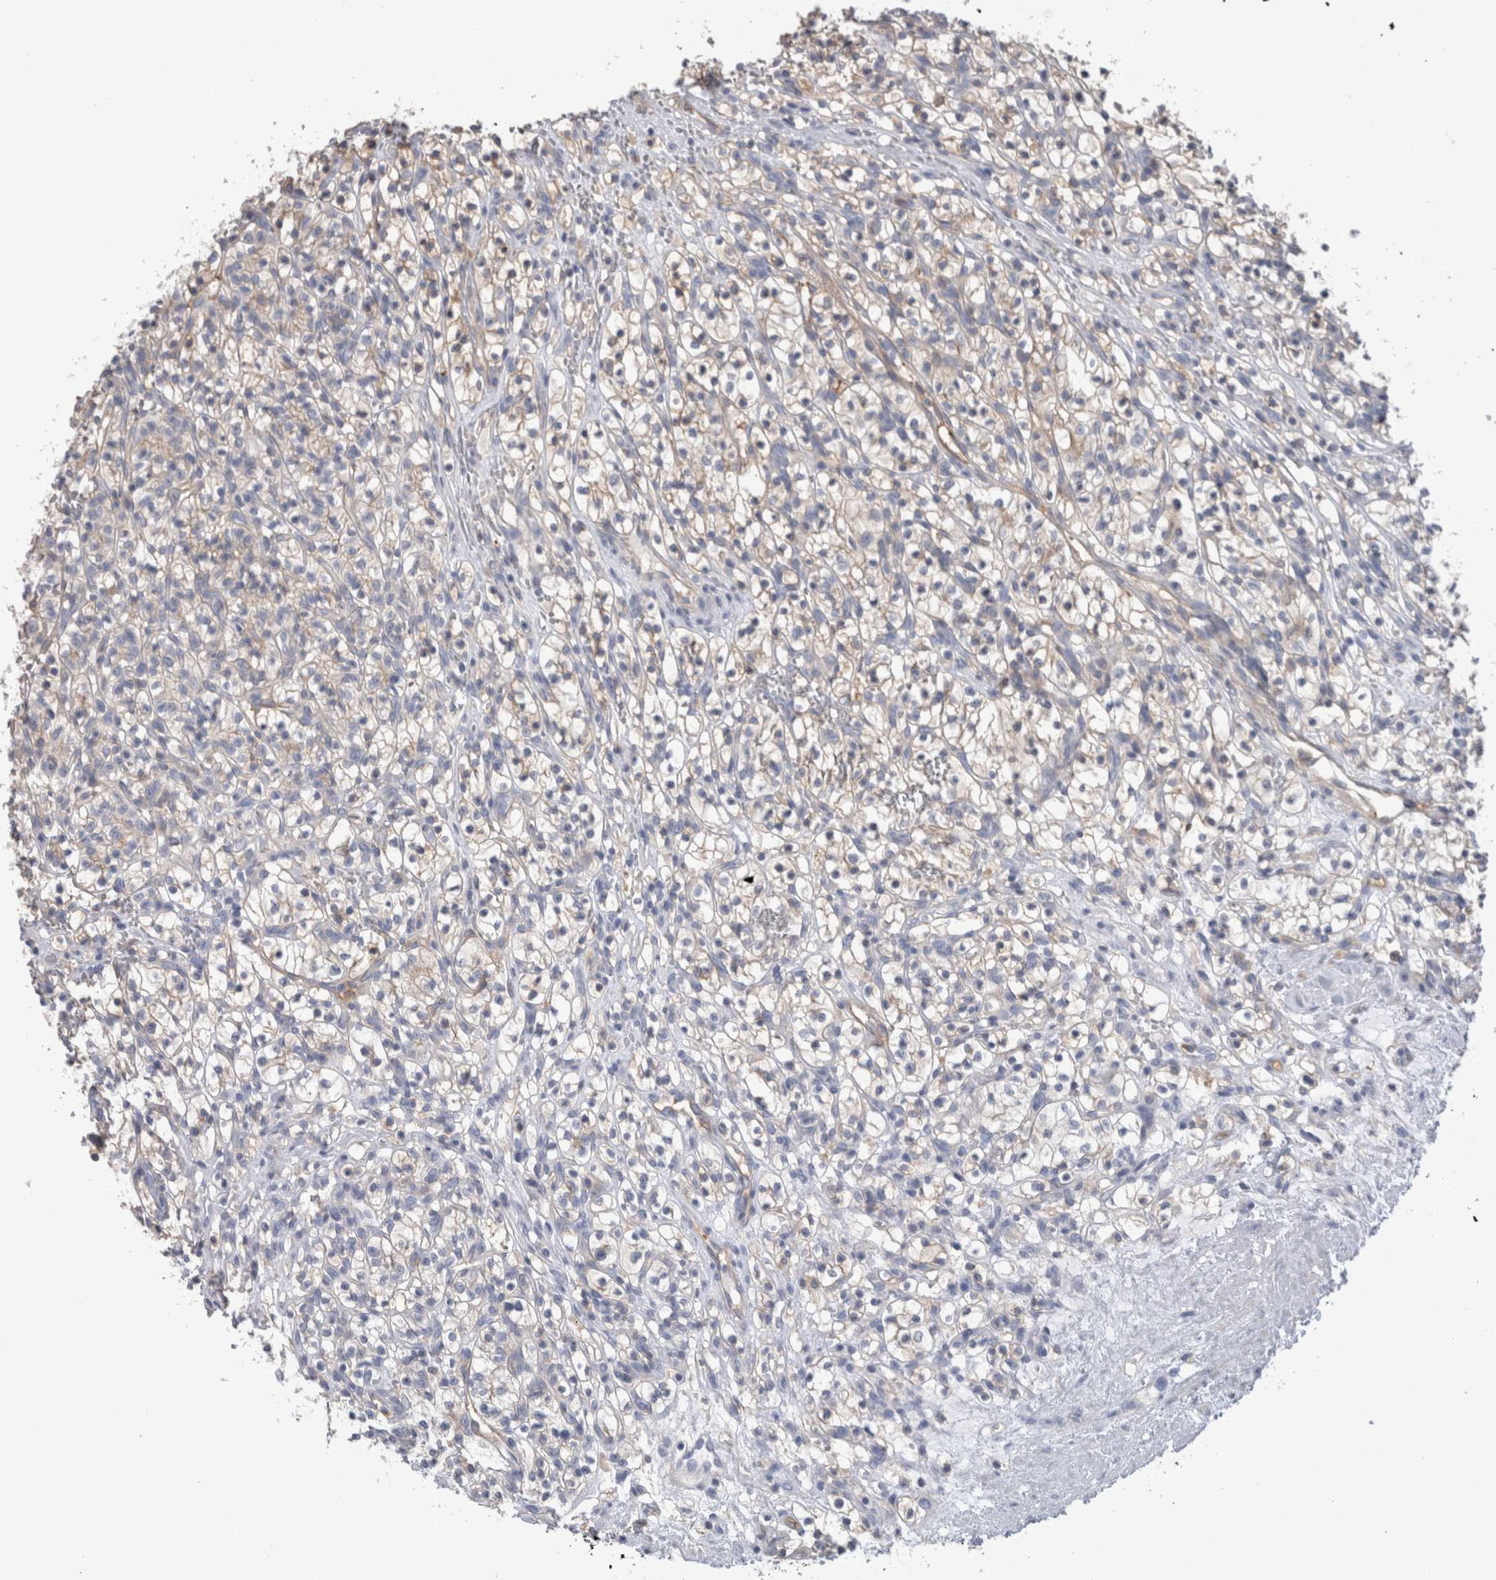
{"staining": {"intensity": "weak", "quantity": "25%-75%", "location": "cytoplasmic/membranous"}, "tissue": "renal cancer", "cell_type": "Tumor cells", "image_type": "cancer", "snomed": [{"axis": "morphology", "description": "Adenocarcinoma, NOS"}, {"axis": "topography", "description": "Kidney"}], "caption": "Immunohistochemical staining of human renal cancer (adenocarcinoma) exhibits weak cytoplasmic/membranous protein expression in approximately 25%-75% of tumor cells.", "gene": "SCRN1", "patient": {"sex": "female", "age": 57}}